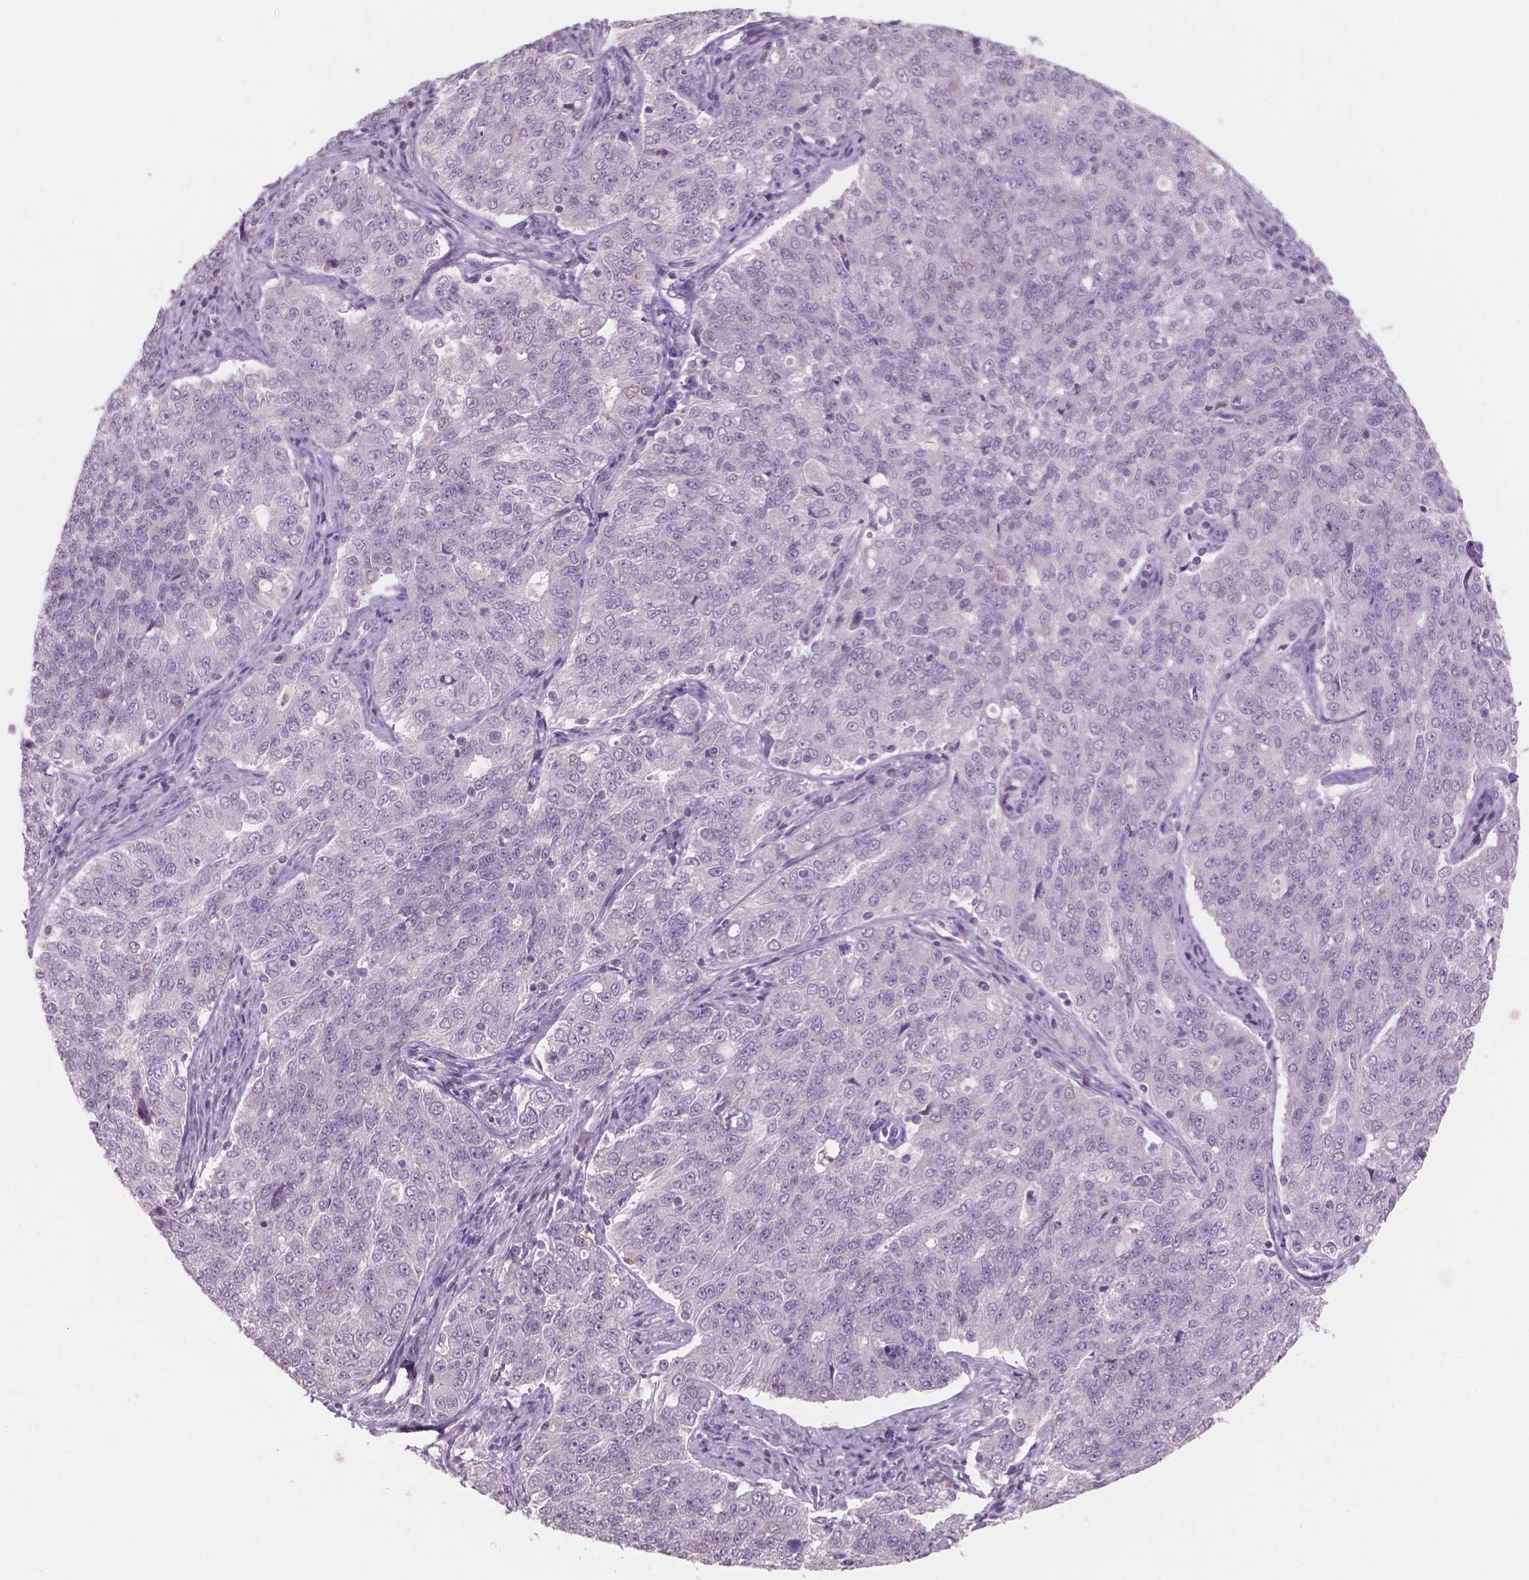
{"staining": {"intensity": "negative", "quantity": "none", "location": "none"}, "tissue": "endometrial cancer", "cell_type": "Tumor cells", "image_type": "cancer", "snomed": [{"axis": "morphology", "description": "Adenocarcinoma, NOS"}, {"axis": "topography", "description": "Endometrium"}], "caption": "Human endometrial cancer (adenocarcinoma) stained for a protein using immunohistochemistry (IHC) exhibits no expression in tumor cells.", "gene": "AWAT1", "patient": {"sex": "female", "age": 43}}